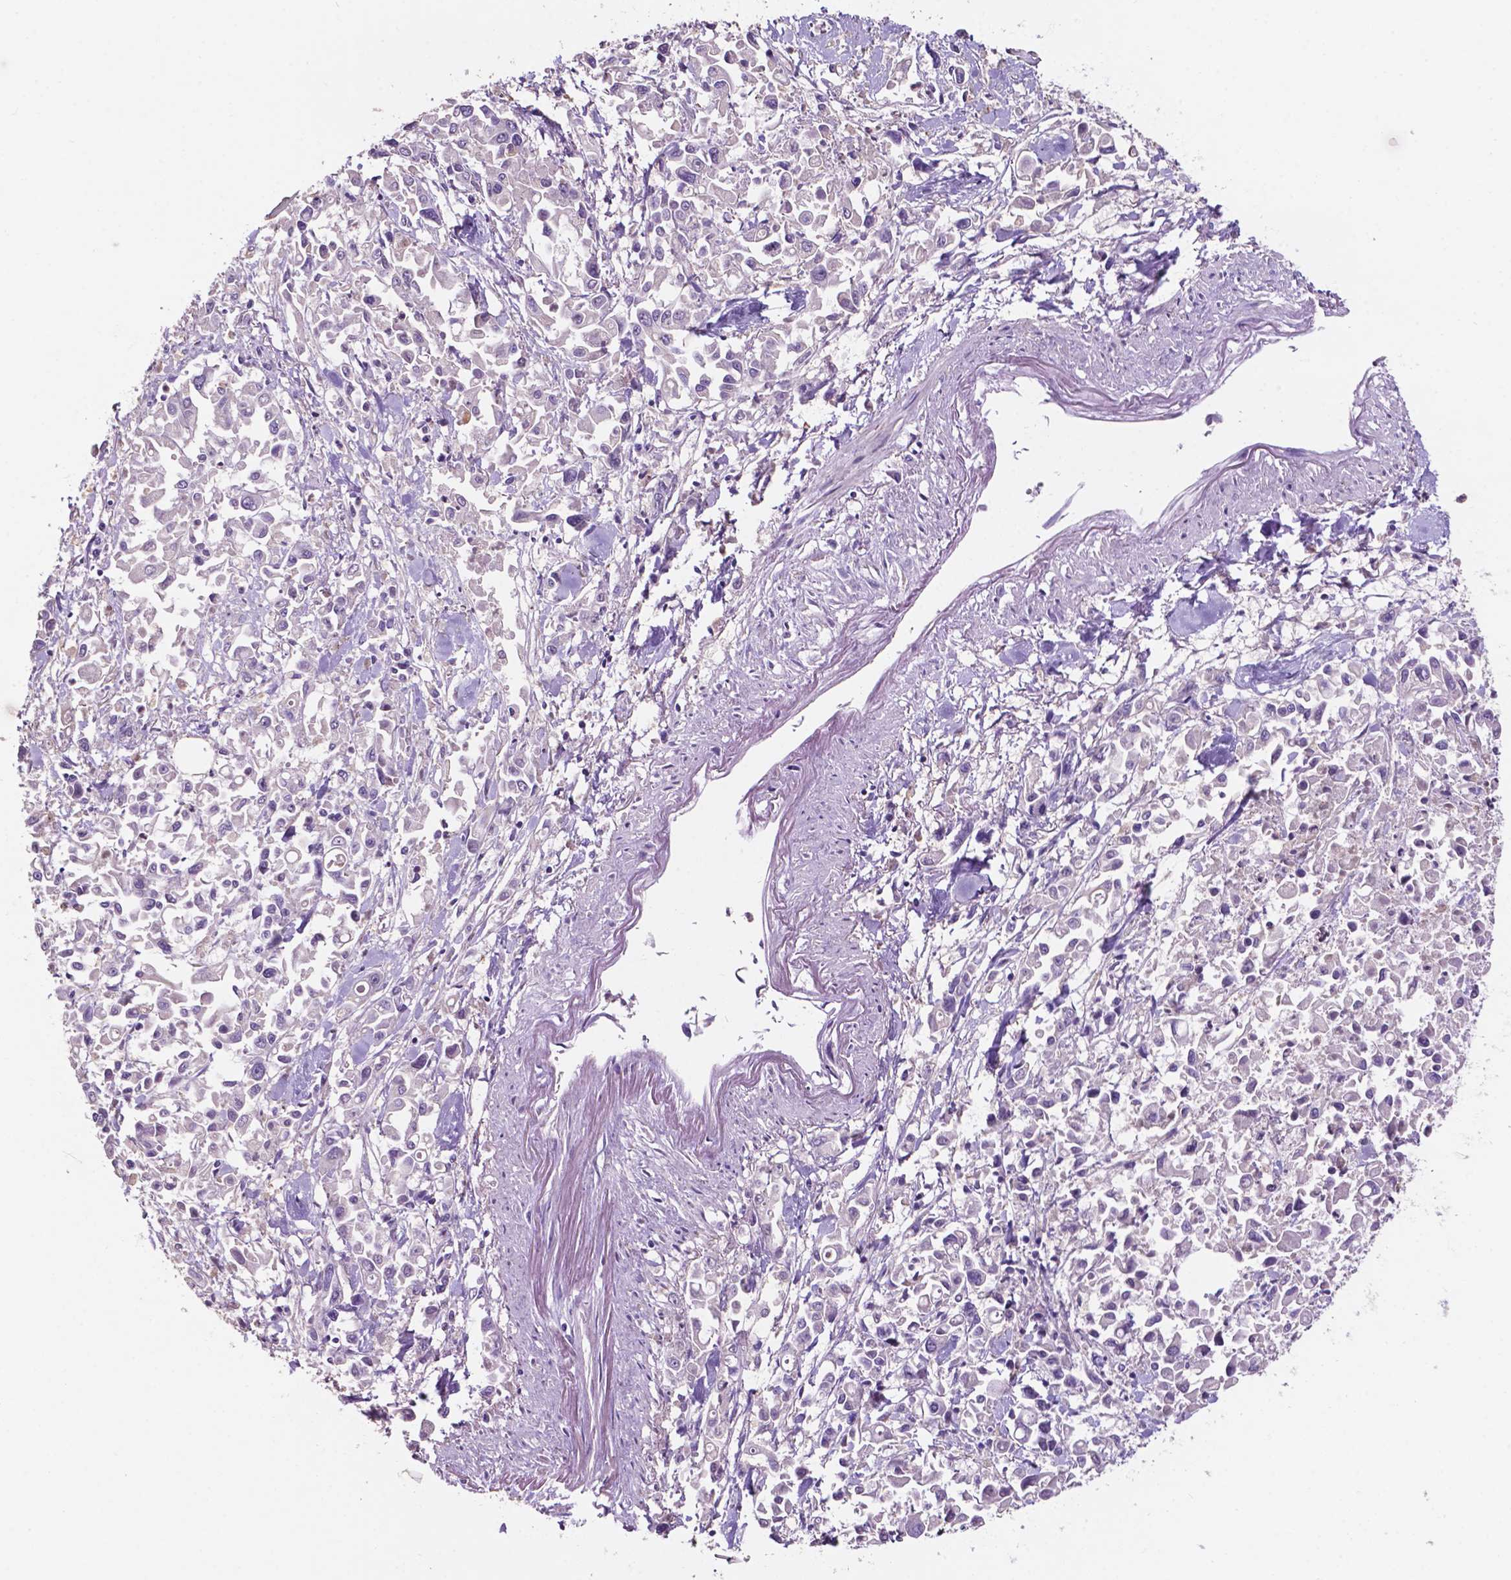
{"staining": {"intensity": "negative", "quantity": "none", "location": "none"}, "tissue": "pancreatic cancer", "cell_type": "Tumor cells", "image_type": "cancer", "snomed": [{"axis": "morphology", "description": "Adenocarcinoma, NOS"}, {"axis": "topography", "description": "Pancreas"}], "caption": "Immunohistochemical staining of pancreatic adenocarcinoma demonstrates no significant staining in tumor cells.", "gene": "PLSCR1", "patient": {"sex": "female", "age": 83}}